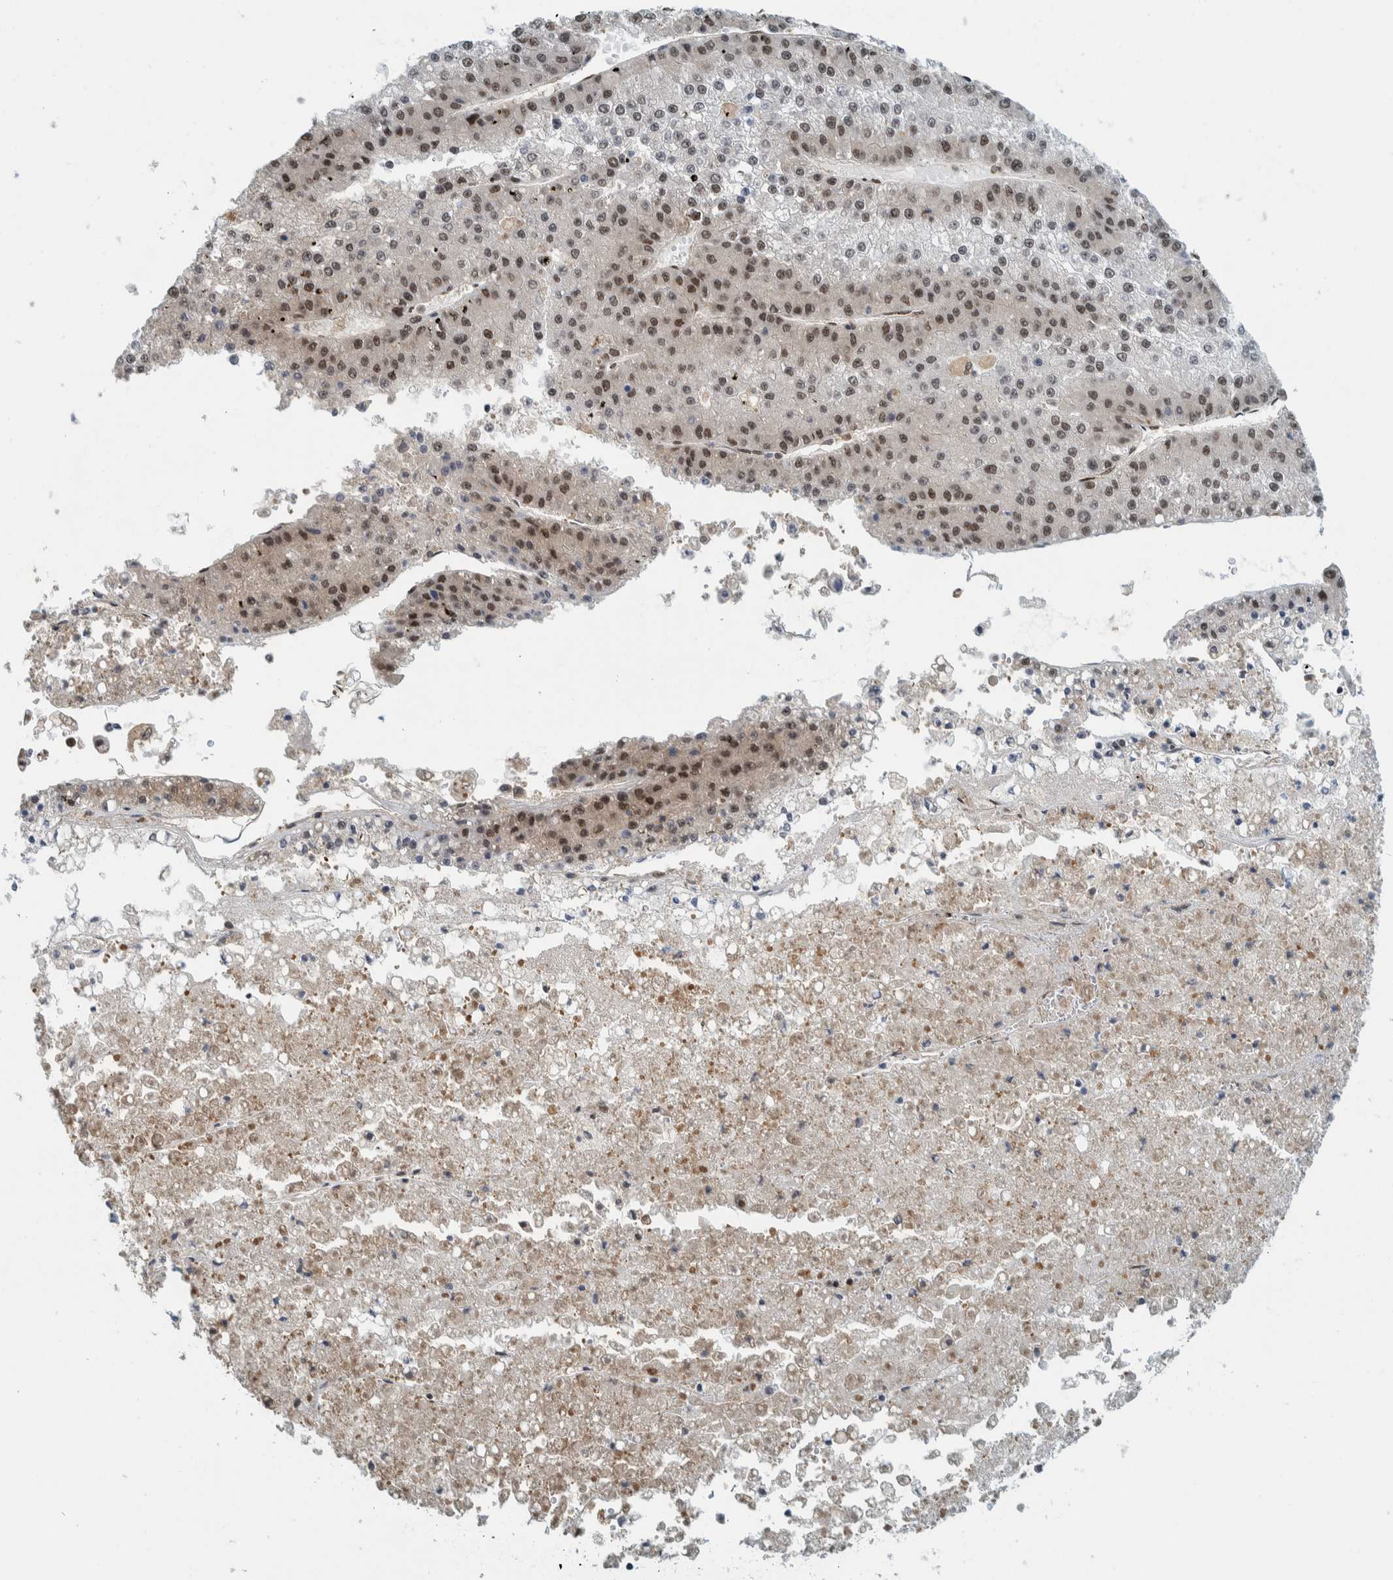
{"staining": {"intensity": "moderate", "quantity": "25%-75%", "location": "nuclear"}, "tissue": "liver cancer", "cell_type": "Tumor cells", "image_type": "cancer", "snomed": [{"axis": "morphology", "description": "Carcinoma, Hepatocellular, NOS"}, {"axis": "topography", "description": "Liver"}], "caption": "Human hepatocellular carcinoma (liver) stained with a brown dye exhibits moderate nuclear positive expression in approximately 25%-75% of tumor cells.", "gene": "COPS3", "patient": {"sex": "female", "age": 73}}